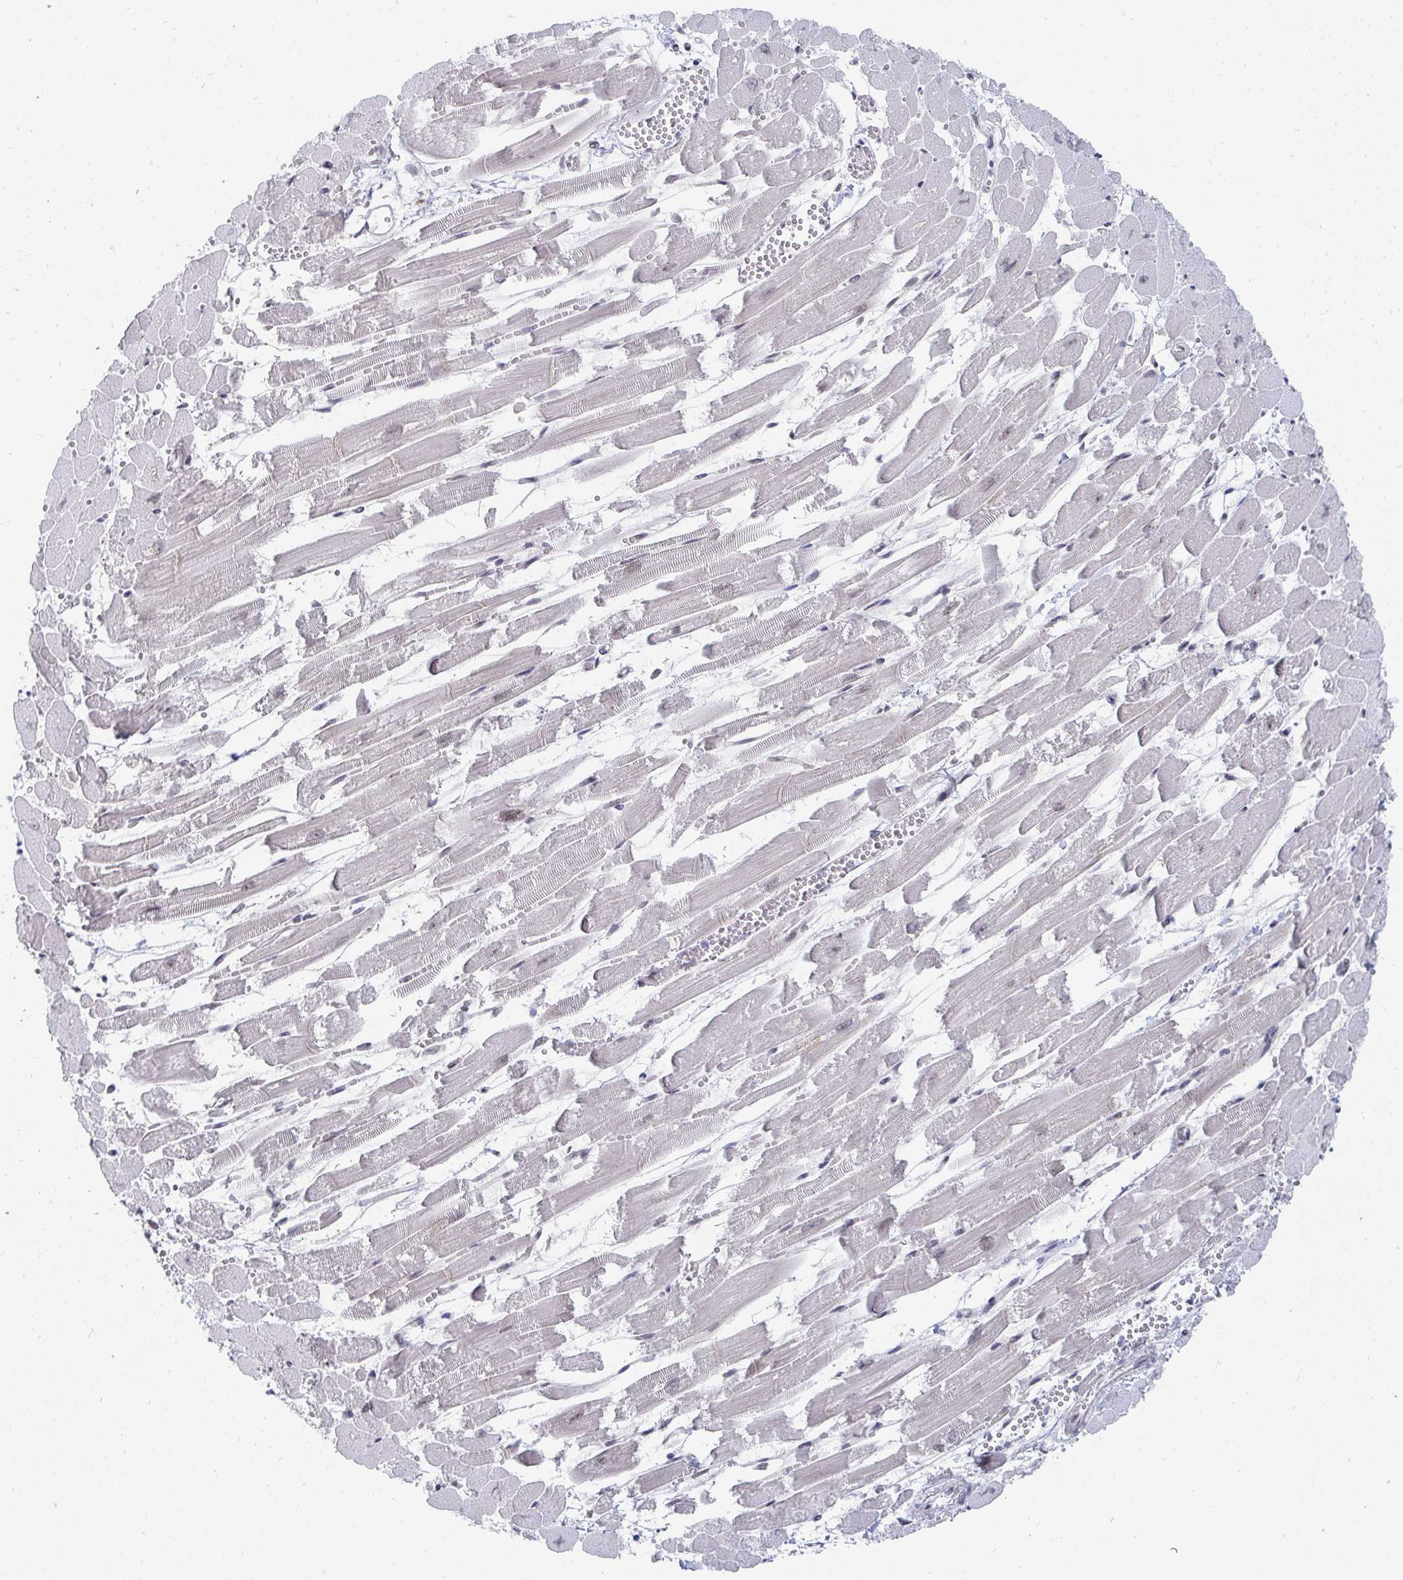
{"staining": {"intensity": "weak", "quantity": "25%-75%", "location": "cytoplasmic/membranous,nuclear"}, "tissue": "heart muscle", "cell_type": "Cardiomyocytes", "image_type": "normal", "snomed": [{"axis": "morphology", "description": "Normal tissue, NOS"}, {"axis": "topography", "description": "Heart"}], "caption": "Benign heart muscle displays weak cytoplasmic/membranous,nuclear positivity in about 25%-75% of cardiomyocytes.", "gene": "TRIP12", "patient": {"sex": "female", "age": 52}}